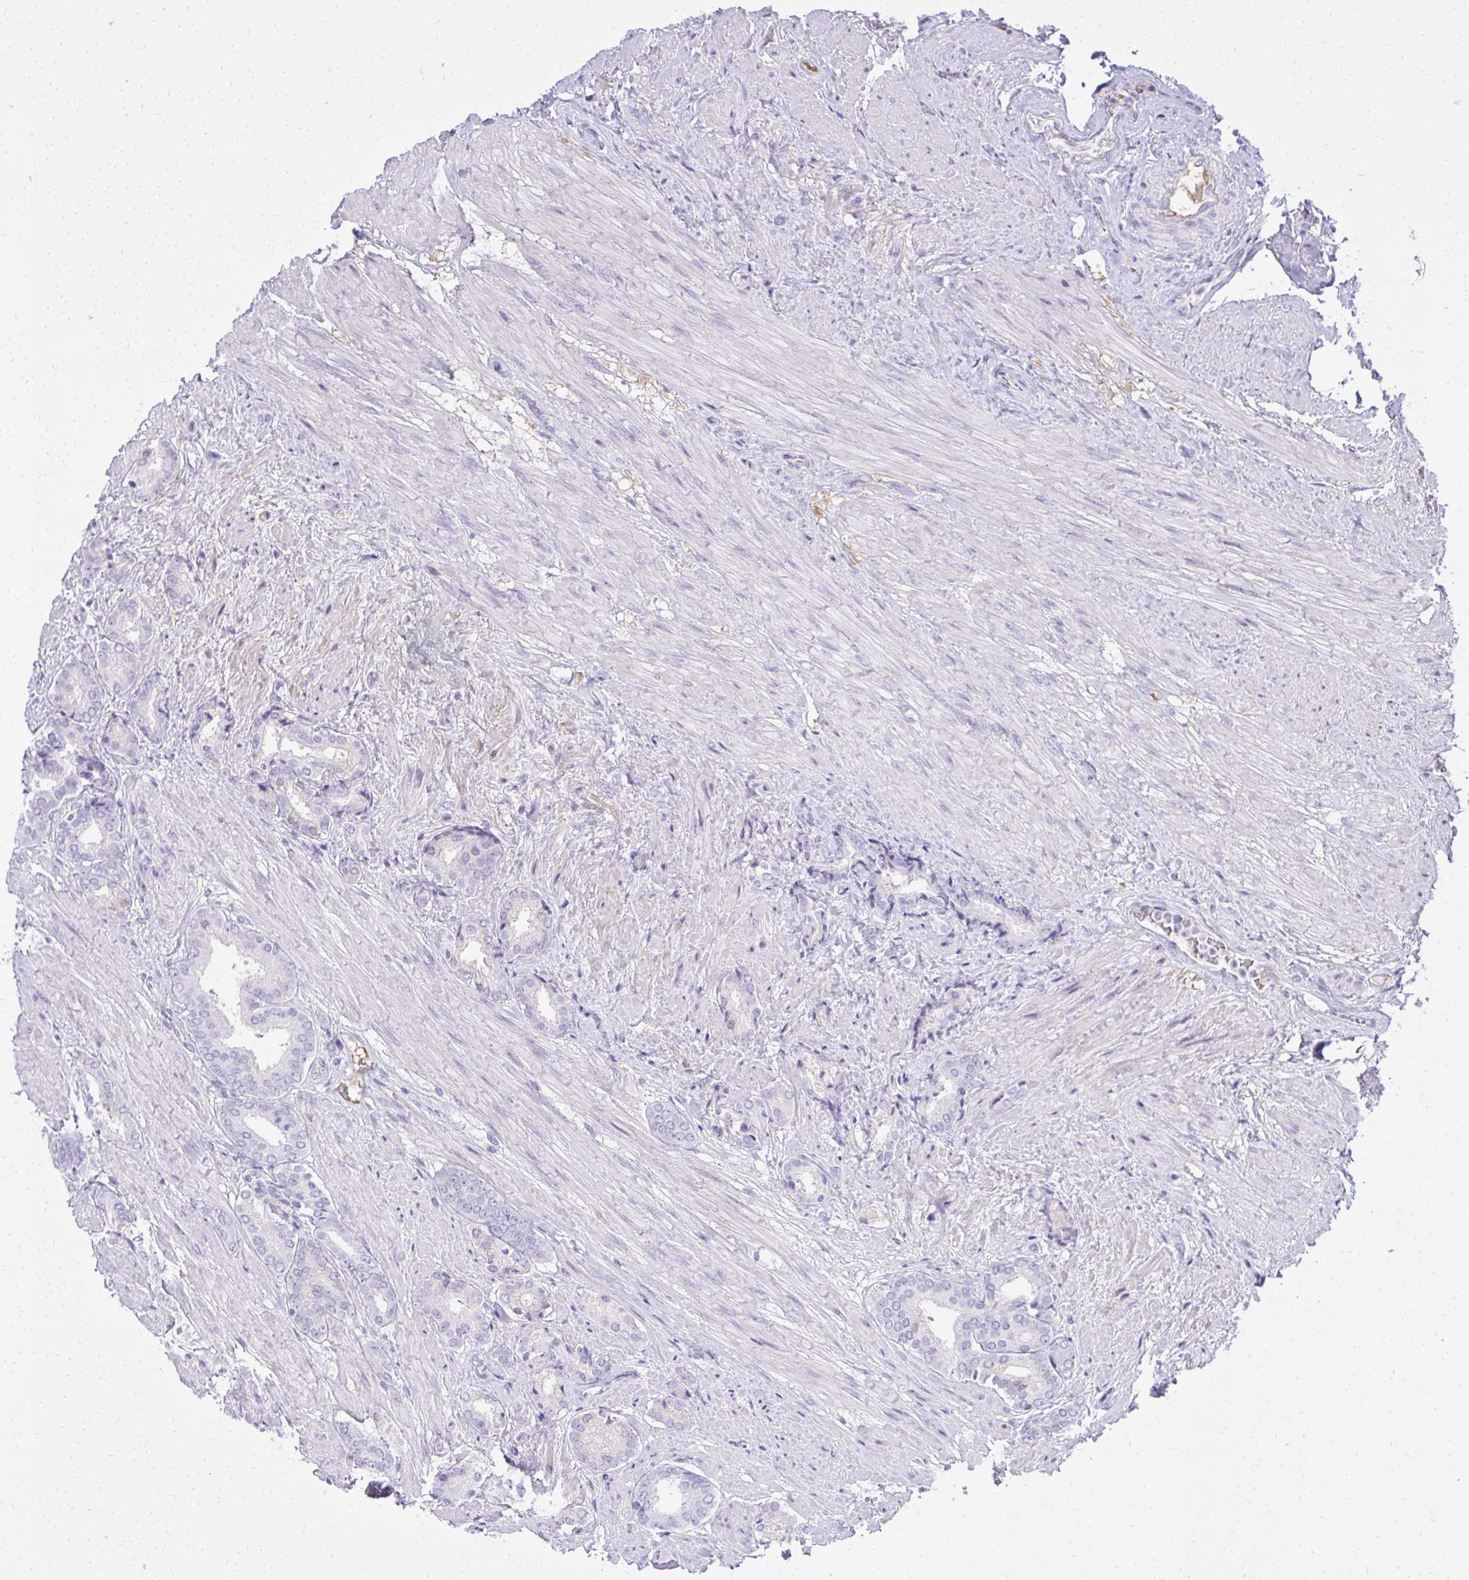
{"staining": {"intensity": "negative", "quantity": "none", "location": "none"}, "tissue": "prostate cancer", "cell_type": "Tumor cells", "image_type": "cancer", "snomed": [{"axis": "morphology", "description": "Adenocarcinoma, High grade"}, {"axis": "topography", "description": "Prostate"}], "caption": "The immunohistochemistry histopathology image has no significant expression in tumor cells of prostate cancer tissue.", "gene": "PITPNM3", "patient": {"sex": "male", "age": 56}}